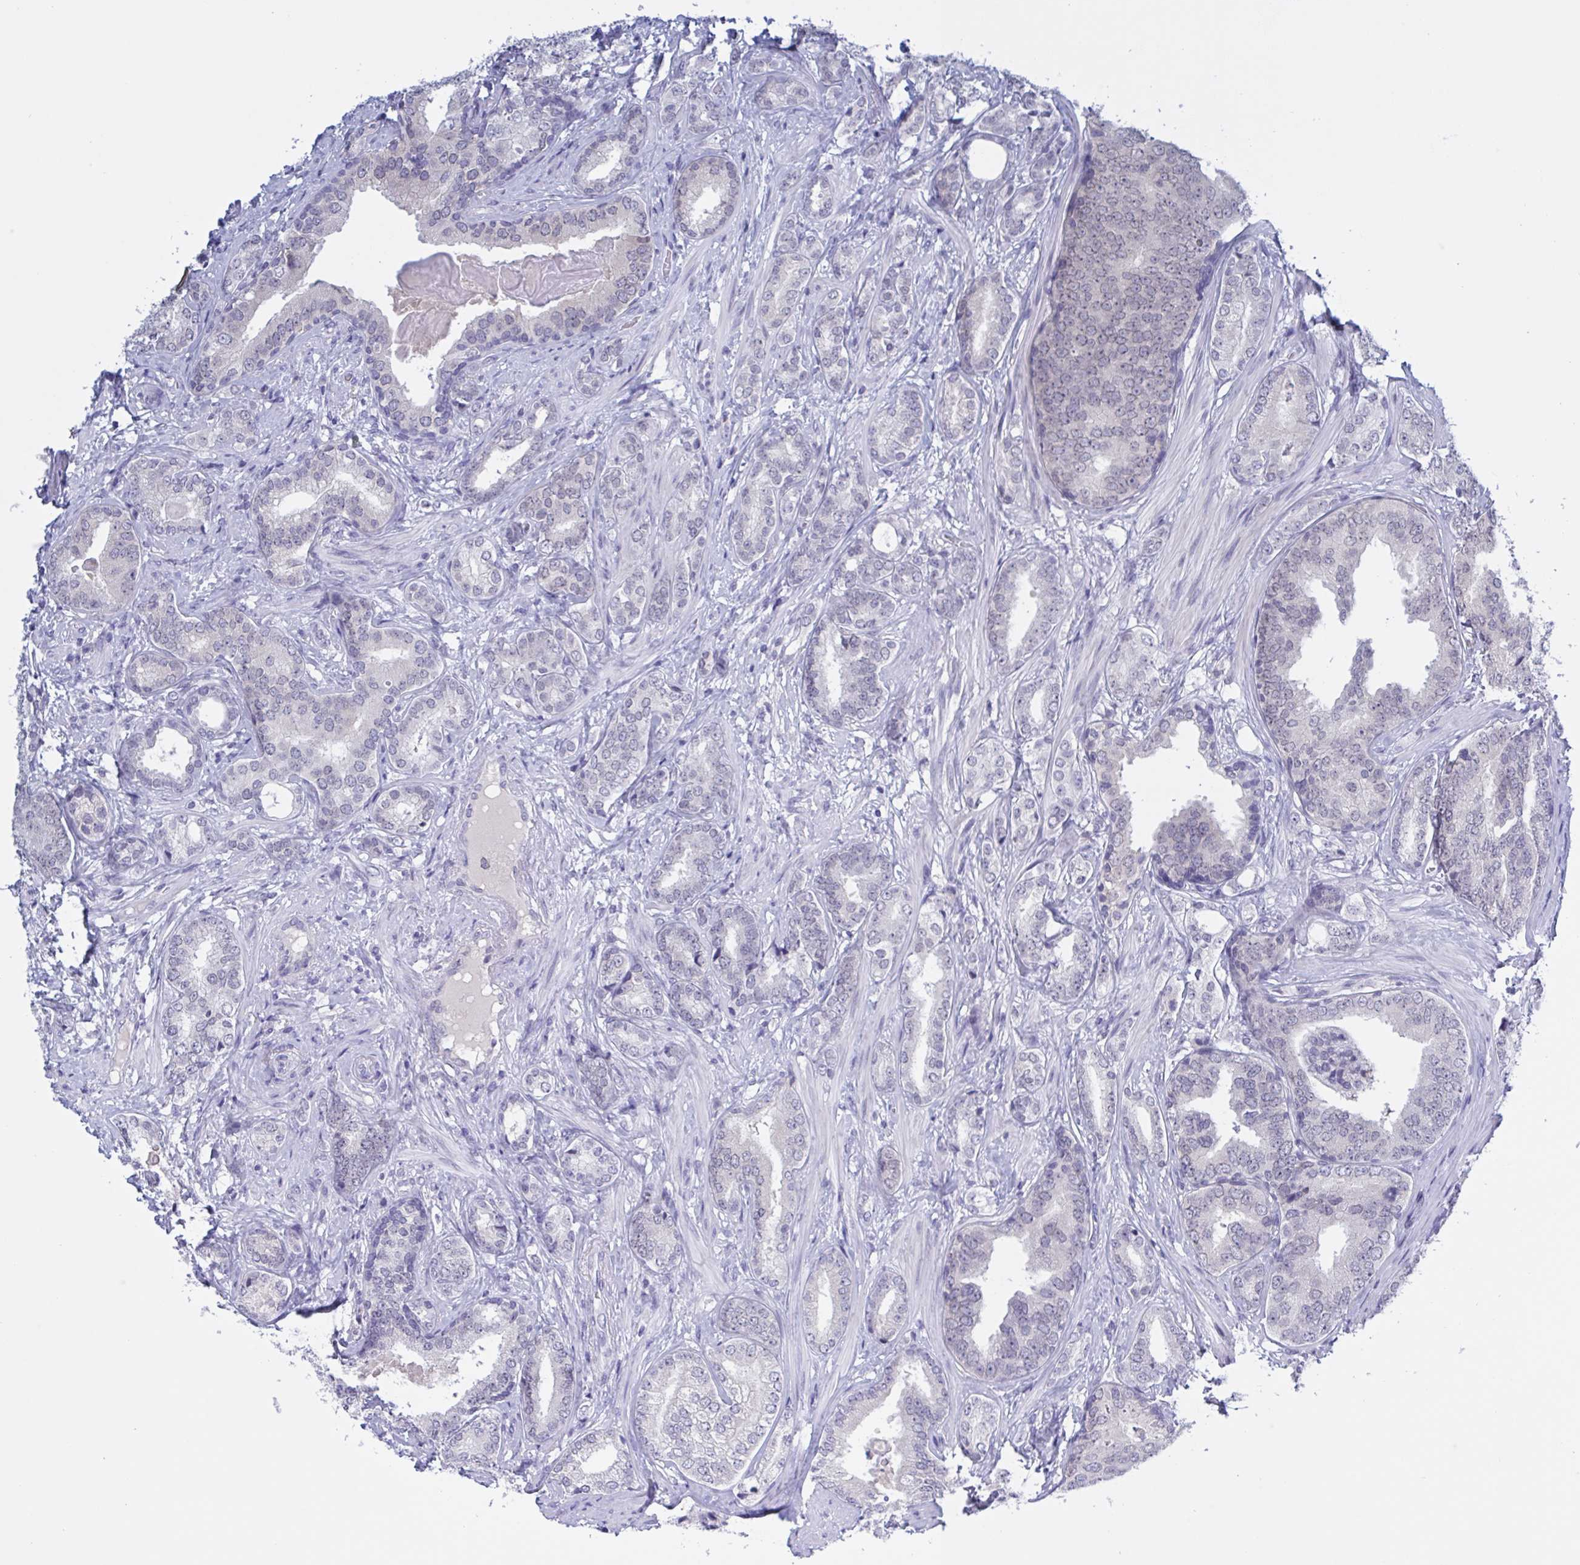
{"staining": {"intensity": "negative", "quantity": "none", "location": "none"}, "tissue": "prostate cancer", "cell_type": "Tumor cells", "image_type": "cancer", "snomed": [{"axis": "morphology", "description": "Adenocarcinoma, High grade"}, {"axis": "topography", "description": "Prostate"}], "caption": "Tumor cells are negative for protein expression in human high-grade adenocarcinoma (prostate).", "gene": "SERPINB13", "patient": {"sex": "male", "age": 62}}